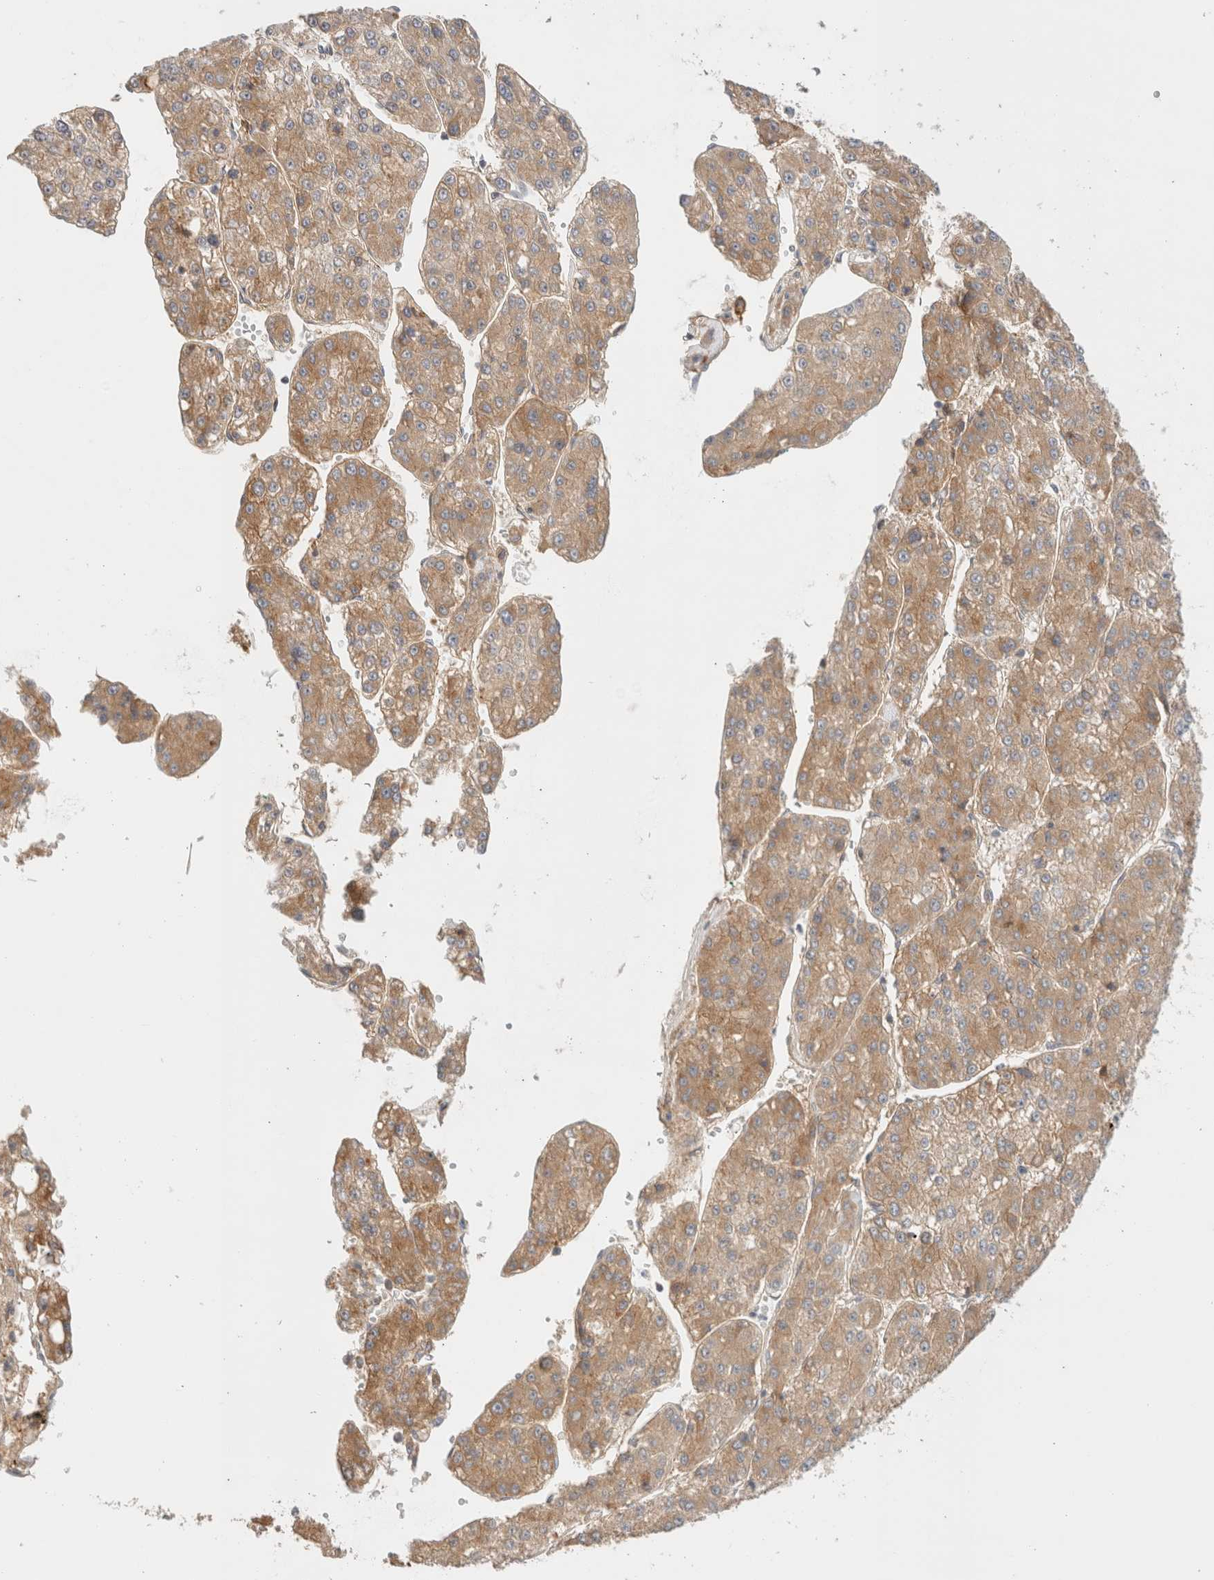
{"staining": {"intensity": "moderate", "quantity": ">75%", "location": "cytoplasmic/membranous"}, "tissue": "liver cancer", "cell_type": "Tumor cells", "image_type": "cancer", "snomed": [{"axis": "morphology", "description": "Carcinoma, Hepatocellular, NOS"}, {"axis": "topography", "description": "Liver"}], "caption": "The immunohistochemical stain highlights moderate cytoplasmic/membranous staining in tumor cells of liver cancer tissue.", "gene": "MRM3", "patient": {"sex": "female", "age": 73}}